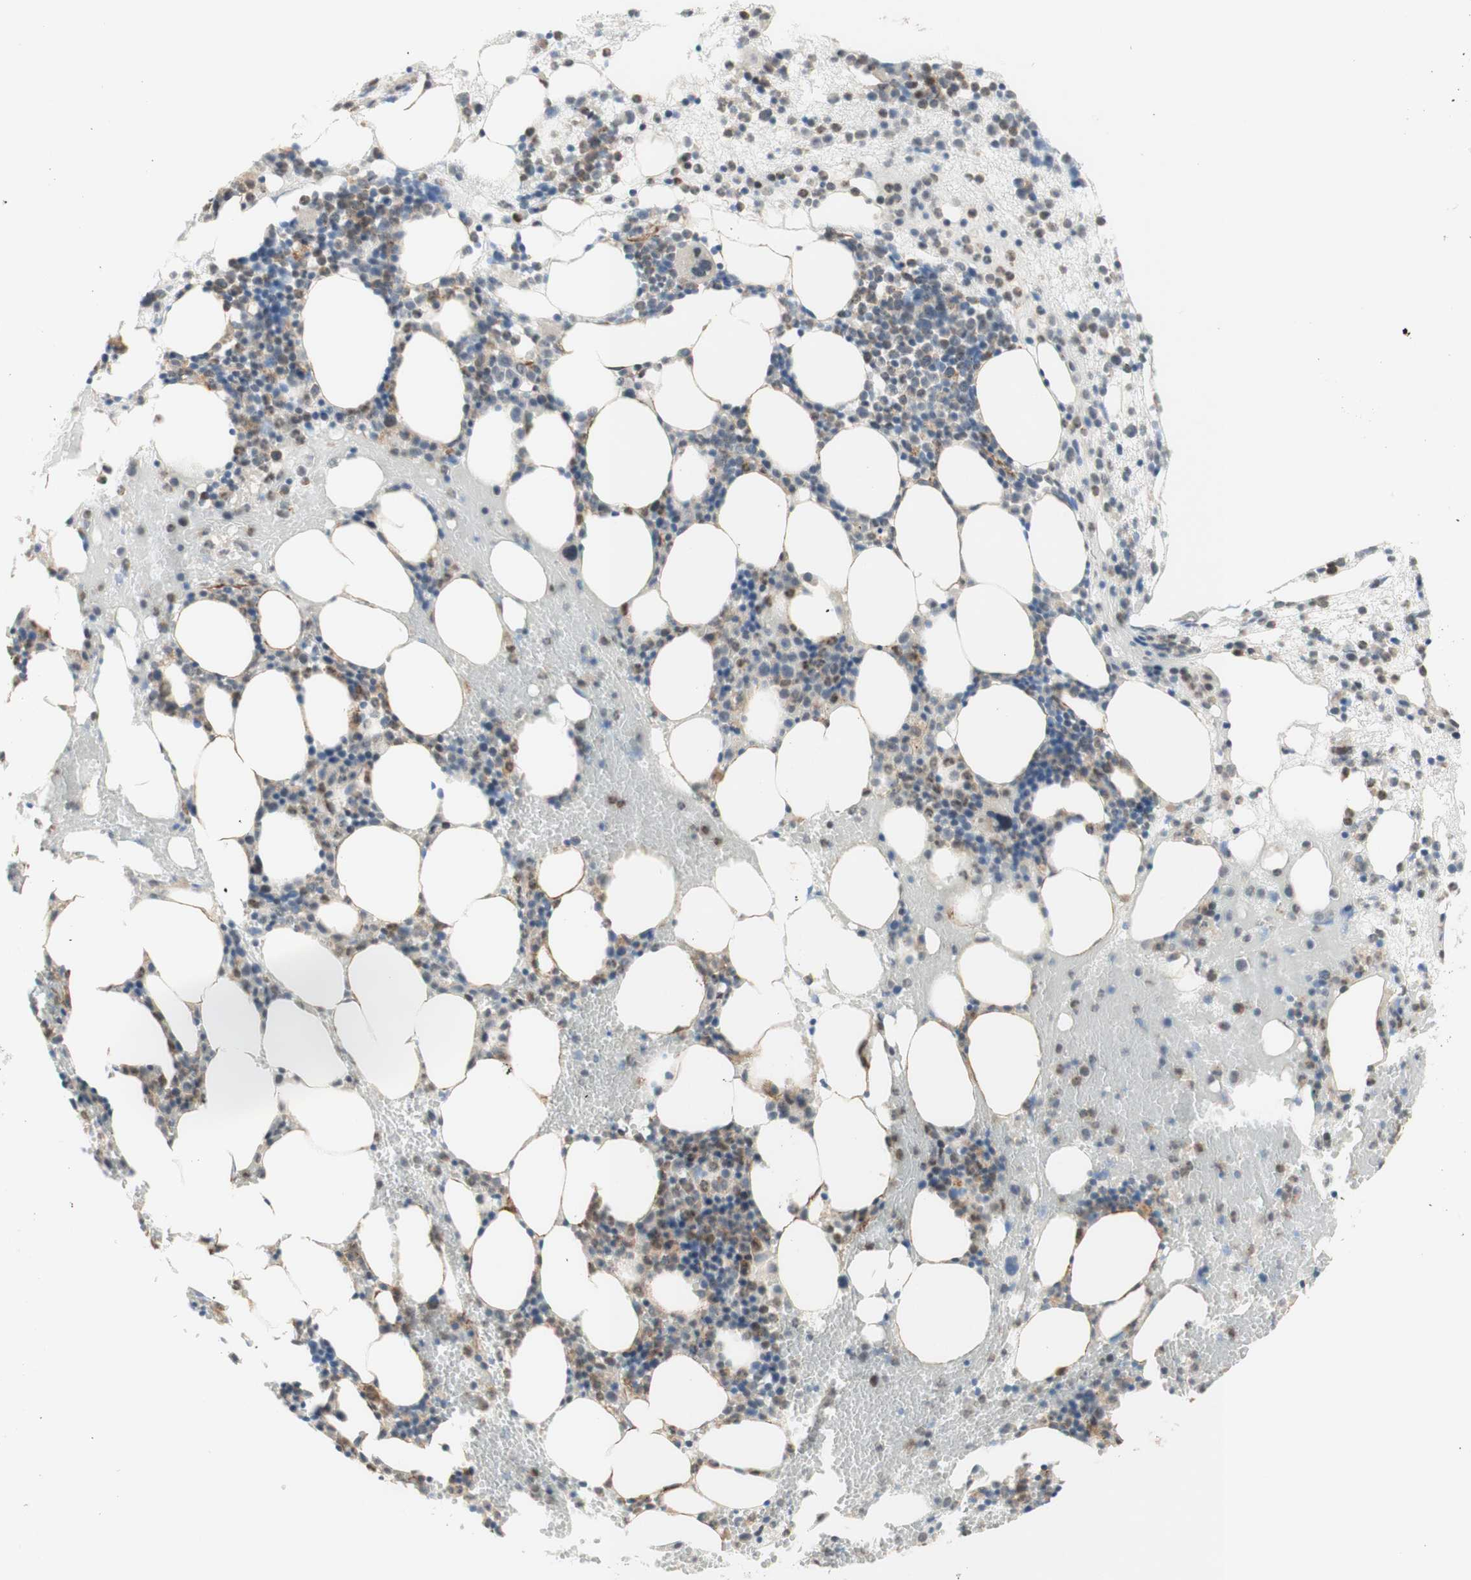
{"staining": {"intensity": "moderate", "quantity": "25%-75%", "location": "cytoplasmic/membranous,nuclear"}, "tissue": "bone marrow", "cell_type": "Hematopoietic cells", "image_type": "normal", "snomed": [{"axis": "morphology", "description": "Normal tissue, NOS"}, {"axis": "morphology", "description": "Inflammation, NOS"}, {"axis": "topography", "description": "Bone marrow"}], "caption": "Immunohistochemical staining of normal human bone marrow exhibits 25%-75% levels of moderate cytoplasmic/membranous,nuclear protein staining in approximately 25%-75% of hematopoietic cells. The staining is performed using DAB (3,3'-diaminobenzidine) brown chromogen to label protein expression. The nuclei are counter-stained blue using hematoxylin.", "gene": "GAPT", "patient": {"sex": "female", "age": 79}}